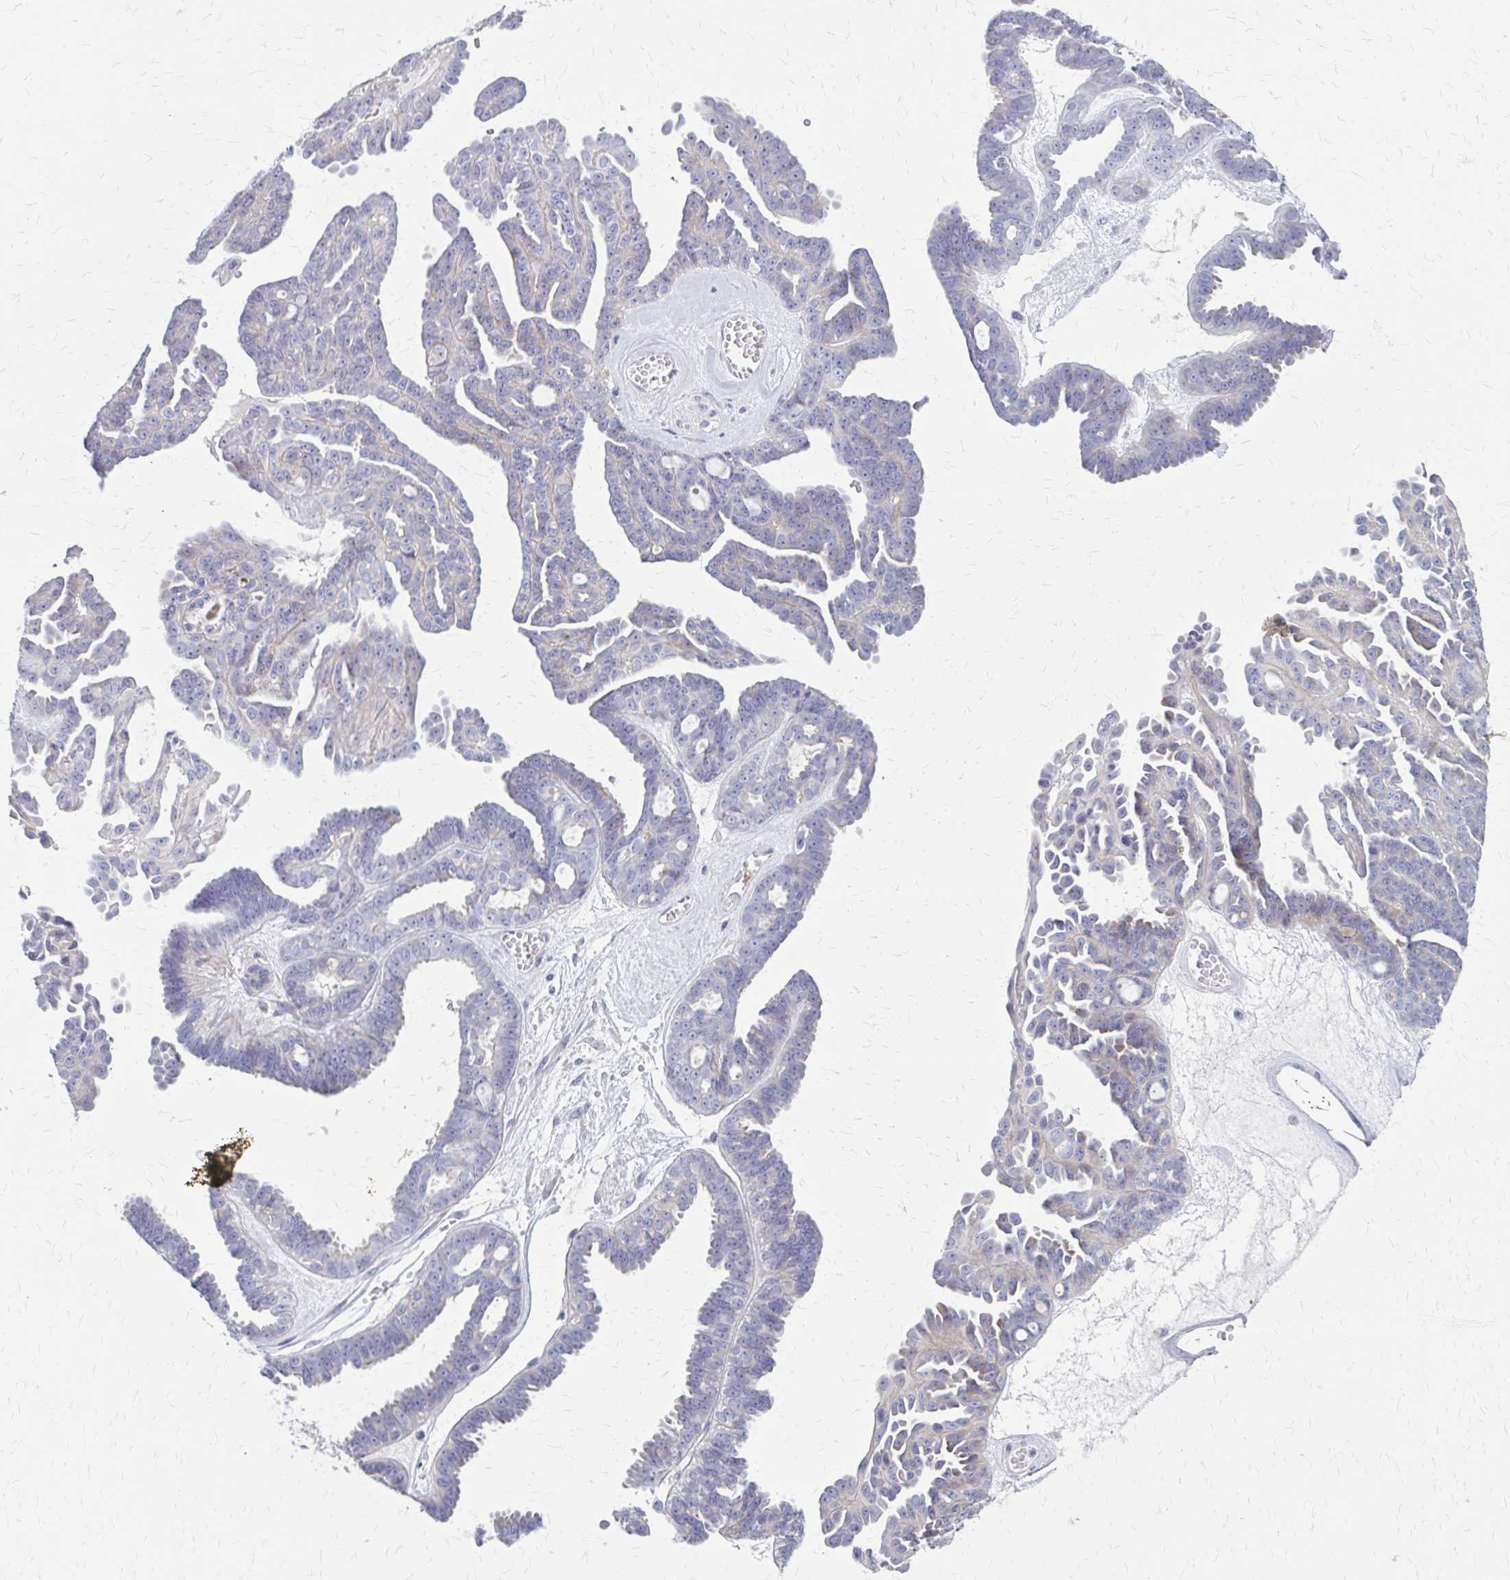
{"staining": {"intensity": "negative", "quantity": "none", "location": "none"}, "tissue": "ovarian cancer", "cell_type": "Tumor cells", "image_type": "cancer", "snomed": [{"axis": "morphology", "description": "Cystadenocarcinoma, serous, NOS"}, {"axis": "topography", "description": "Ovary"}], "caption": "Micrograph shows no significant protein positivity in tumor cells of ovarian cancer (serous cystadenocarcinoma).", "gene": "GLYATL2", "patient": {"sex": "female", "age": 71}}